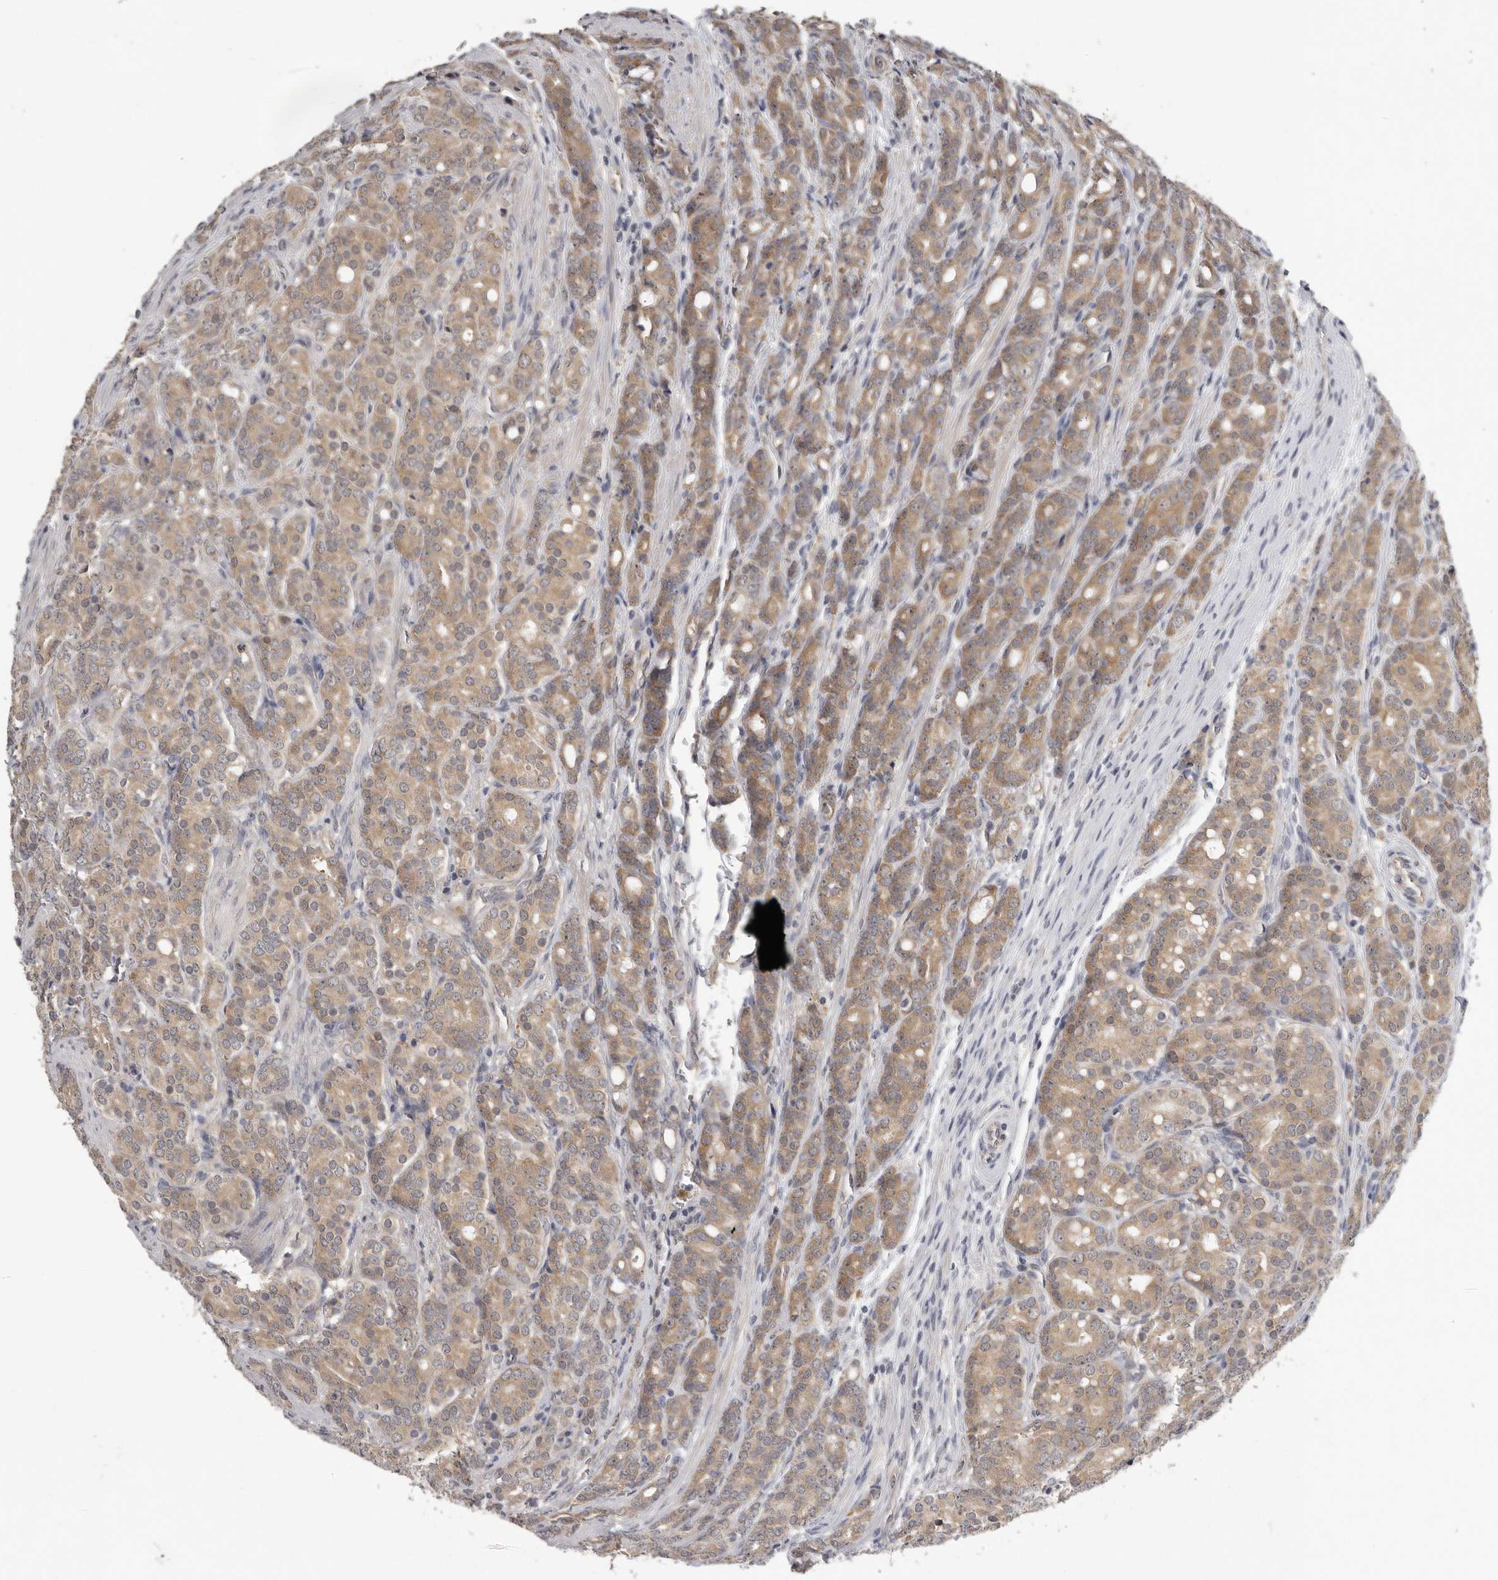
{"staining": {"intensity": "weak", "quantity": ">75%", "location": "cytoplasmic/membranous"}, "tissue": "prostate cancer", "cell_type": "Tumor cells", "image_type": "cancer", "snomed": [{"axis": "morphology", "description": "Adenocarcinoma, High grade"}, {"axis": "topography", "description": "Prostate"}], "caption": "Protein staining displays weak cytoplasmic/membranous staining in approximately >75% of tumor cells in high-grade adenocarcinoma (prostate). The protein is shown in brown color, while the nuclei are stained blue.", "gene": "RALGPS2", "patient": {"sex": "male", "age": 62}}